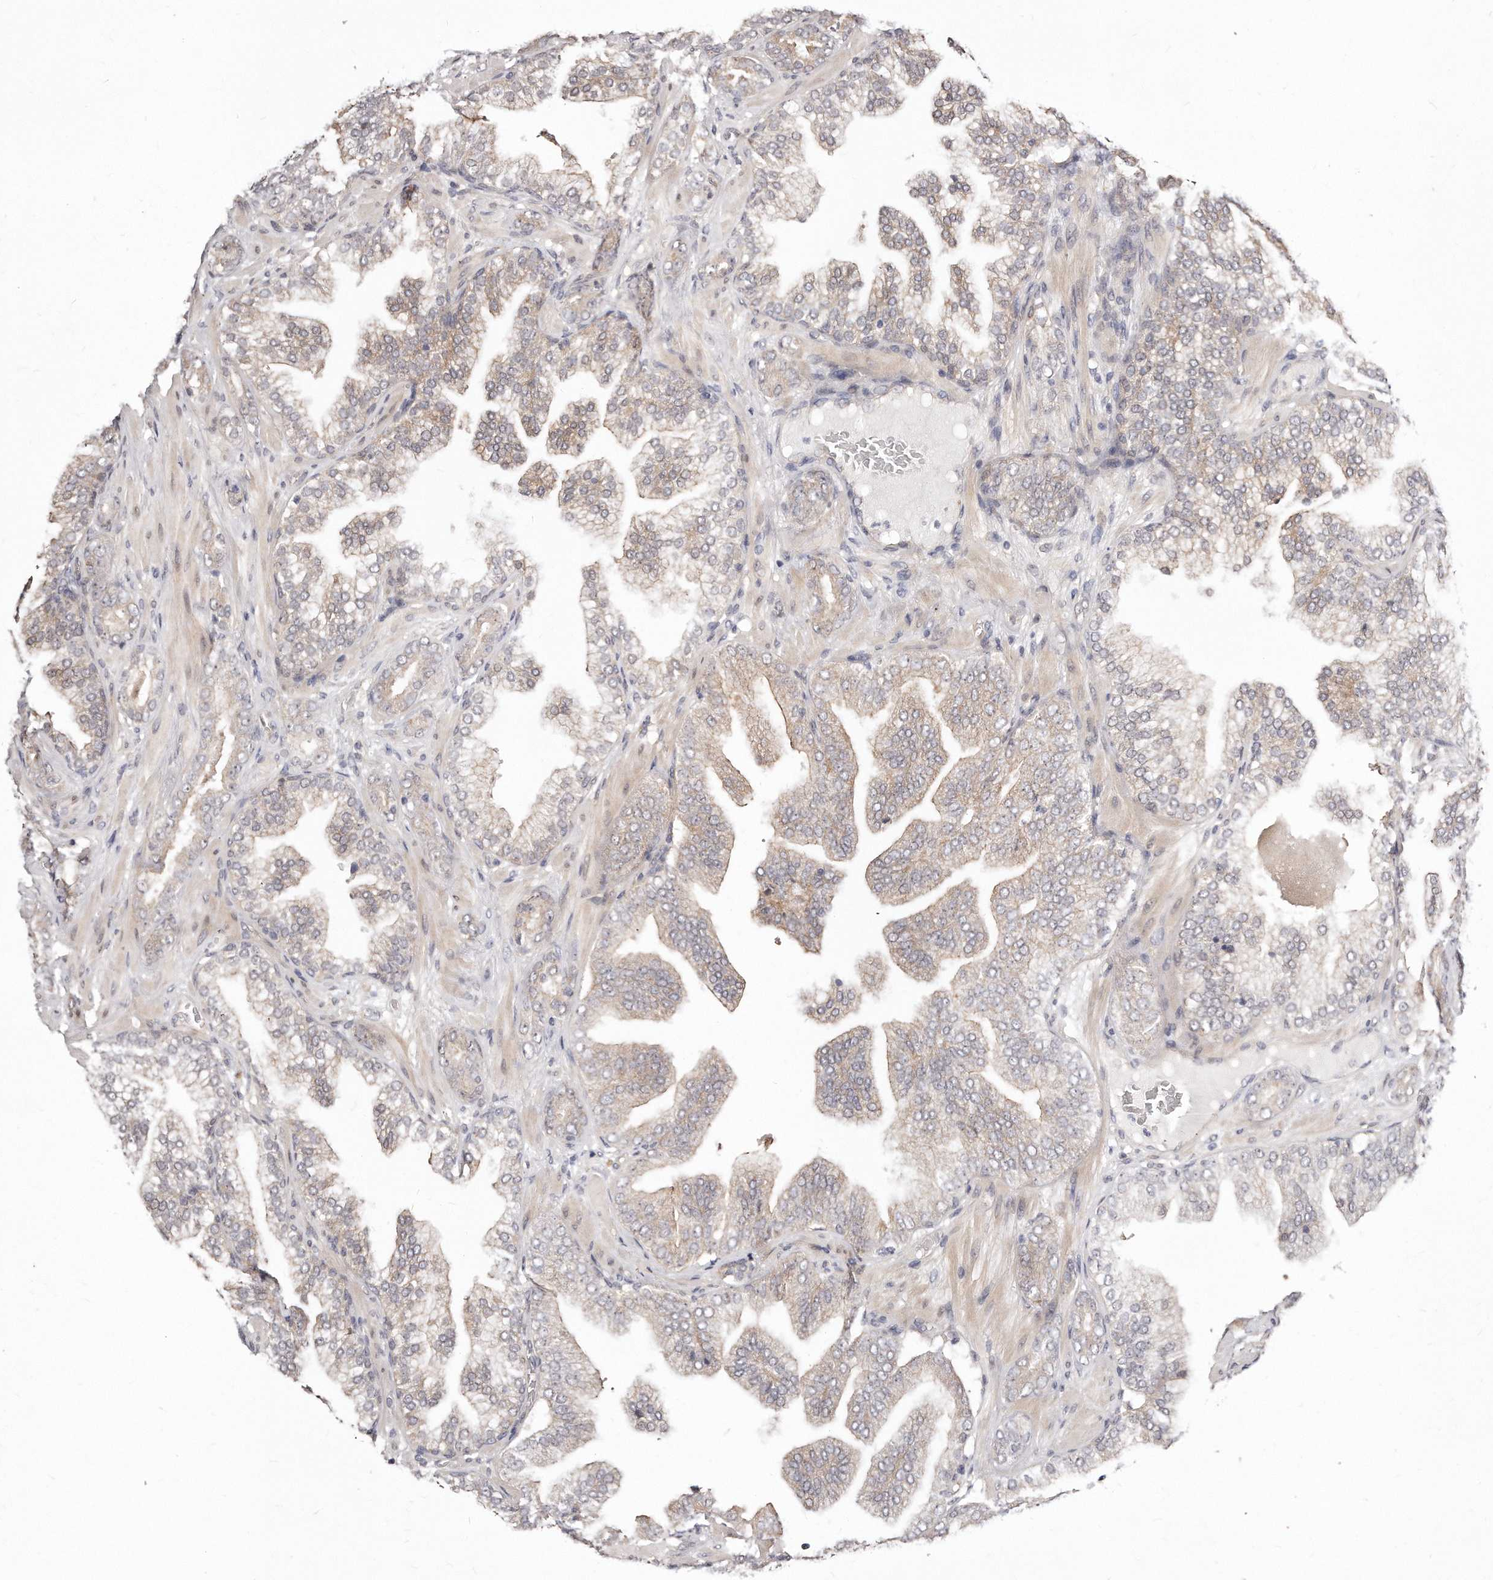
{"staining": {"intensity": "weak", "quantity": "<25%", "location": "cytoplasmic/membranous"}, "tissue": "prostate cancer", "cell_type": "Tumor cells", "image_type": "cancer", "snomed": [{"axis": "morphology", "description": "Adenocarcinoma, High grade"}, {"axis": "topography", "description": "Prostate"}], "caption": "Prostate high-grade adenocarcinoma was stained to show a protein in brown. There is no significant positivity in tumor cells. Nuclei are stained in blue.", "gene": "CASZ1", "patient": {"sex": "male", "age": 58}}